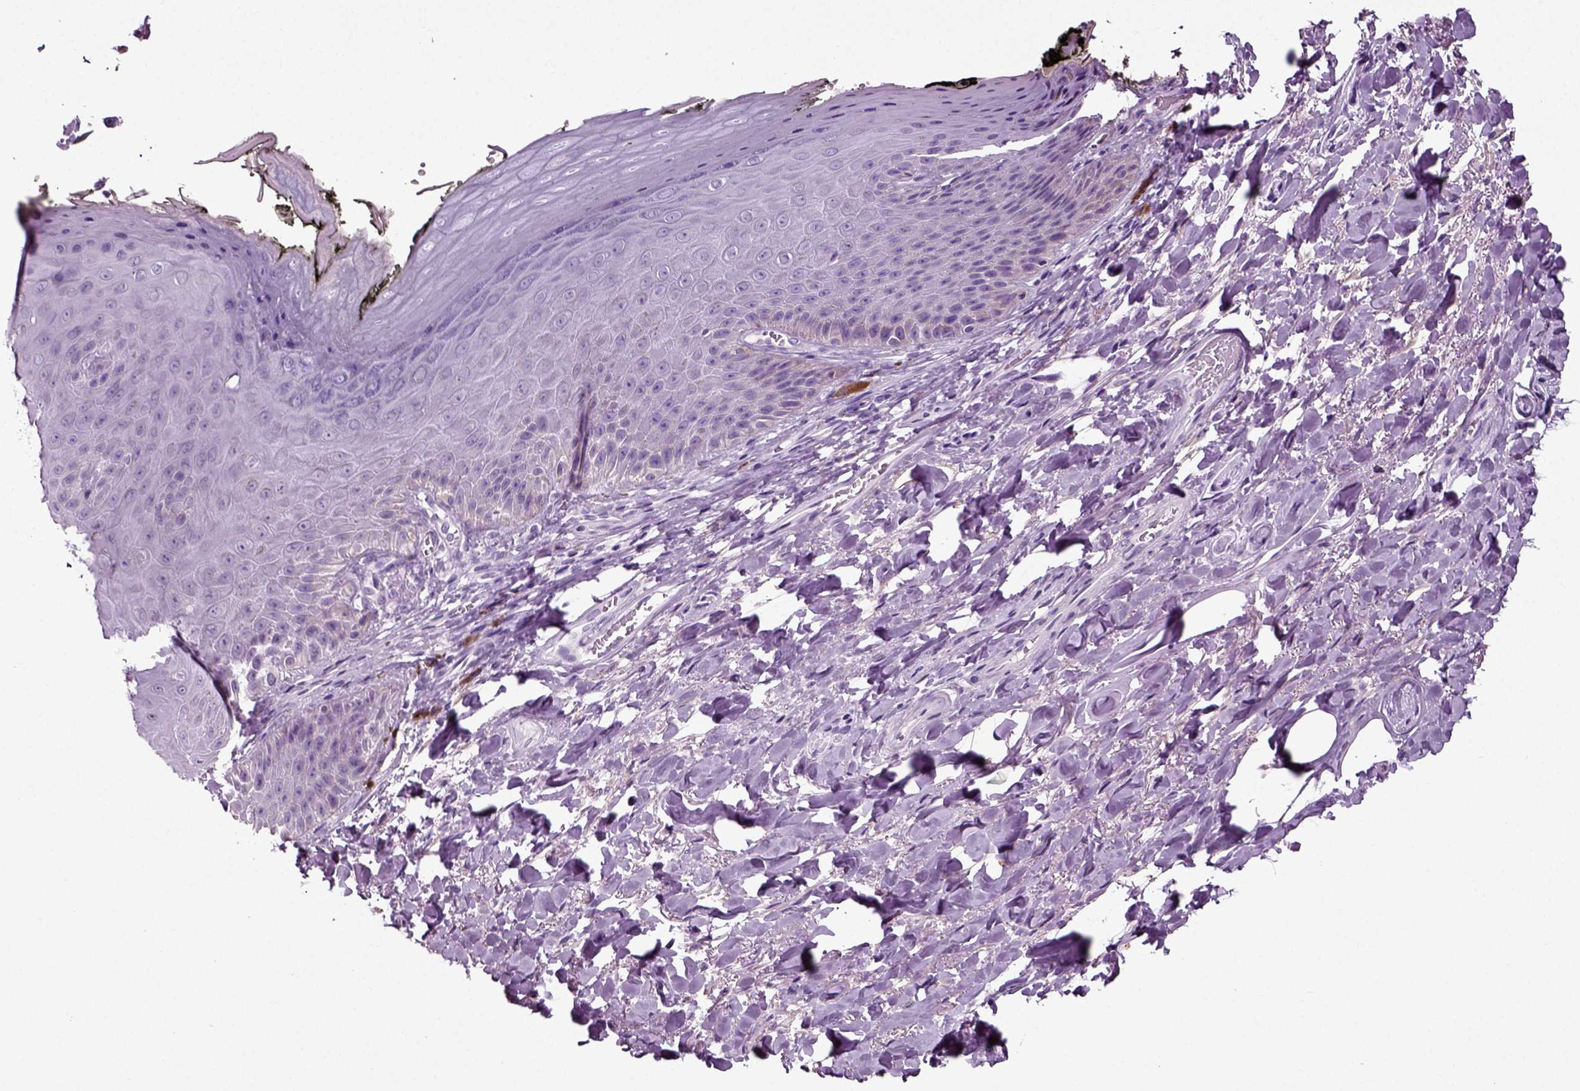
{"staining": {"intensity": "negative", "quantity": "none", "location": "none"}, "tissue": "skin", "cell_type": "Epidermal cells", "image_type": "normal", "snomed": [{"axis": "morphology", "description": "Normal tissue, NOS"}, {"axis": "topography", "description": "Anal"}, {"axis": "topography", "description": "Peripheral nerve tissue"}], "caption": "IHC histopathology image of benign human skin stained for a protein (brown), which demonstrates no positivity in epidermal cells.", "gene": "DNAH10", "patient": {"sex": "male", "age": 53}}